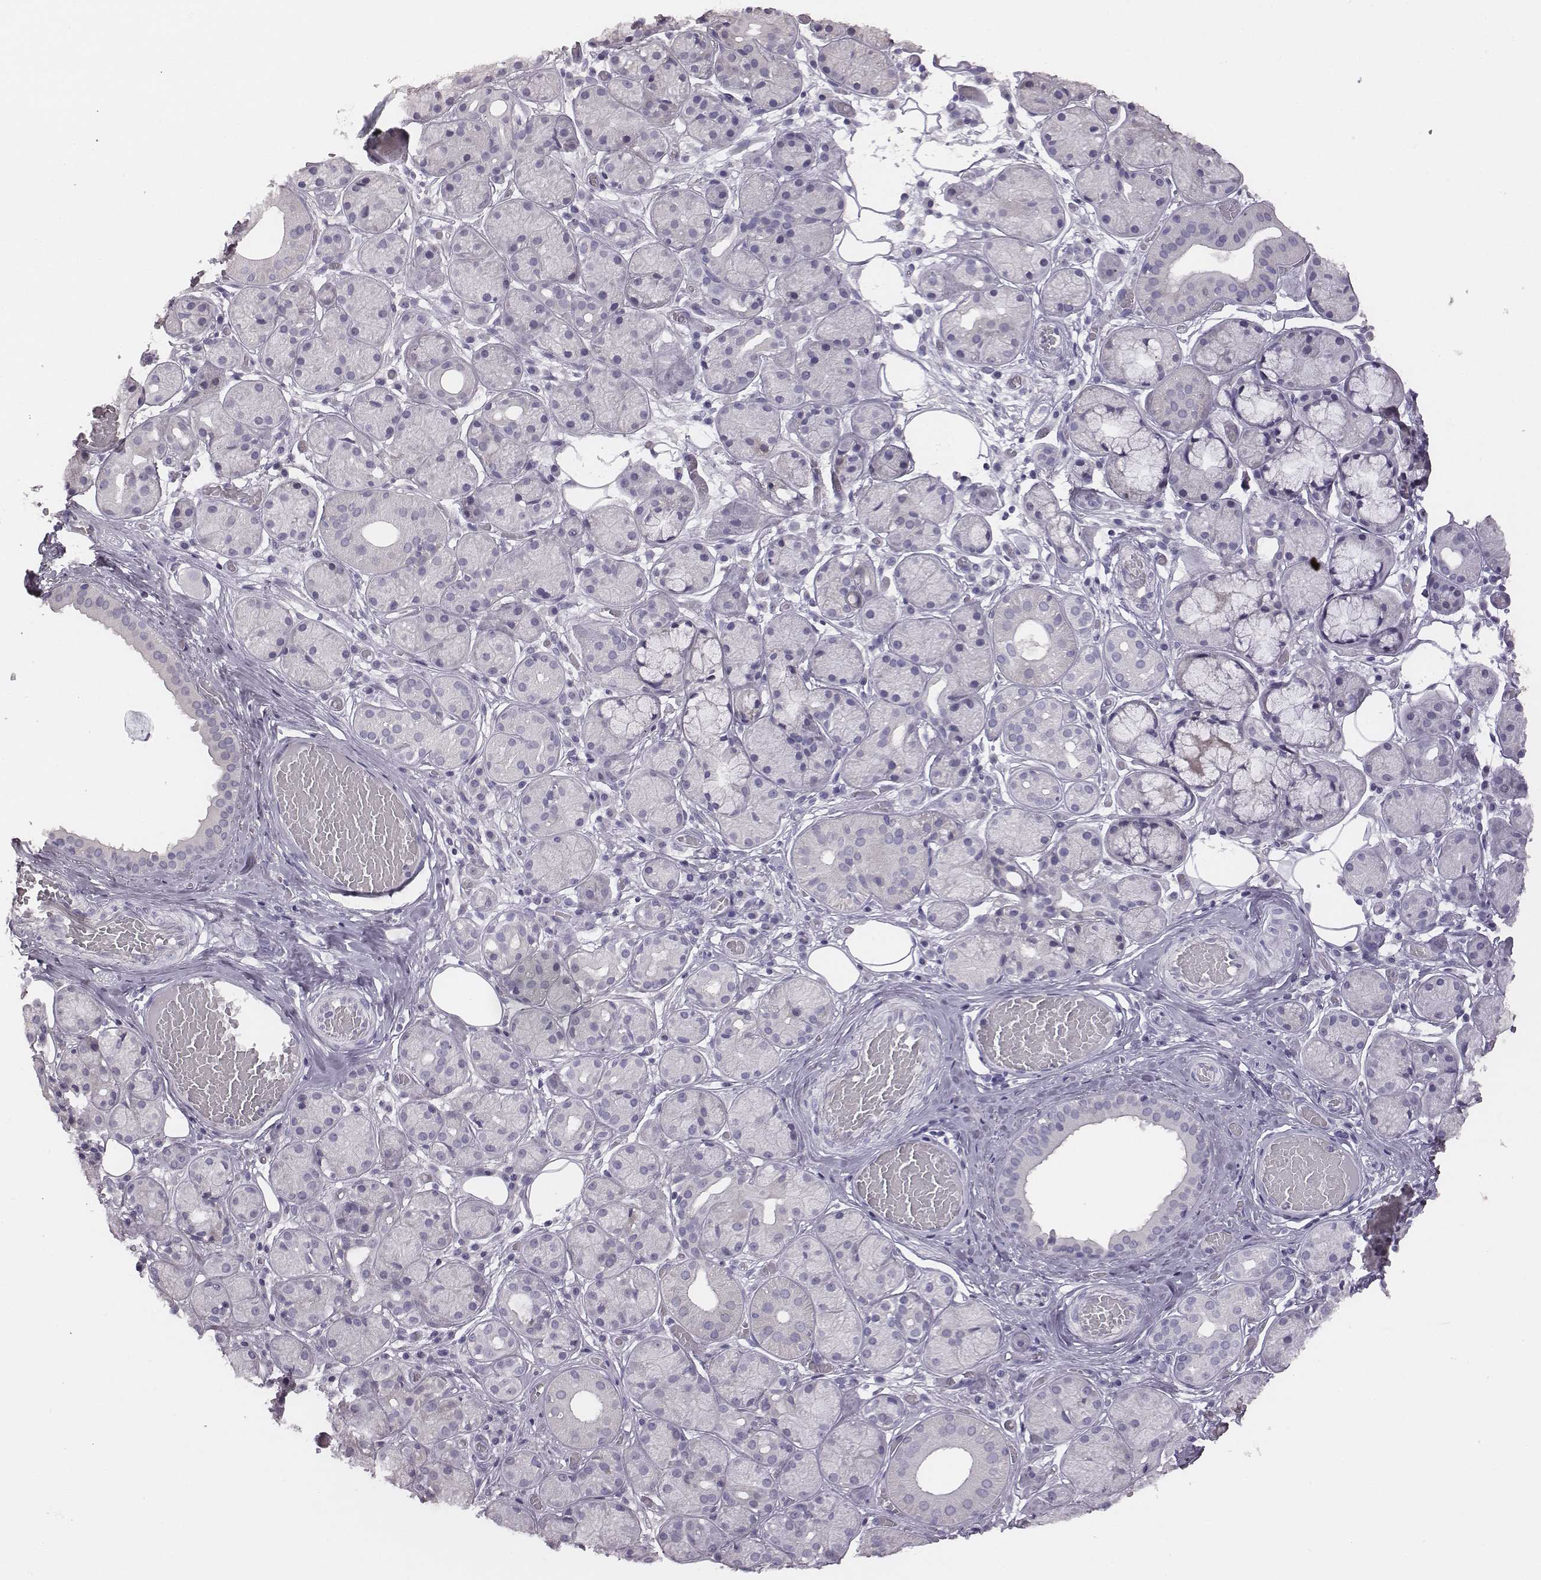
{"staining": {"intensity": "negative", "quantity": "none", "location": "none"}, "tissue": "salivary gland", "cell_type": "Glandular cells", "image_type": "normal", "snomed": [{"axis": "morphology", "description": "Normal tissue, NOS"}, {"axis": "topography", "description": "Salivary gland"}, {"axis": "topography", "description": "Peripheral nerve tissue"}], "caption": "There is no significant positivity in glandular cells of salivary gland. (DAB (3,3'-diaminobenzidine) immunohistochemistry, high magnification).", "gene": "ENSG00000290147", "patient": {"sex": "male", "age": 71}}